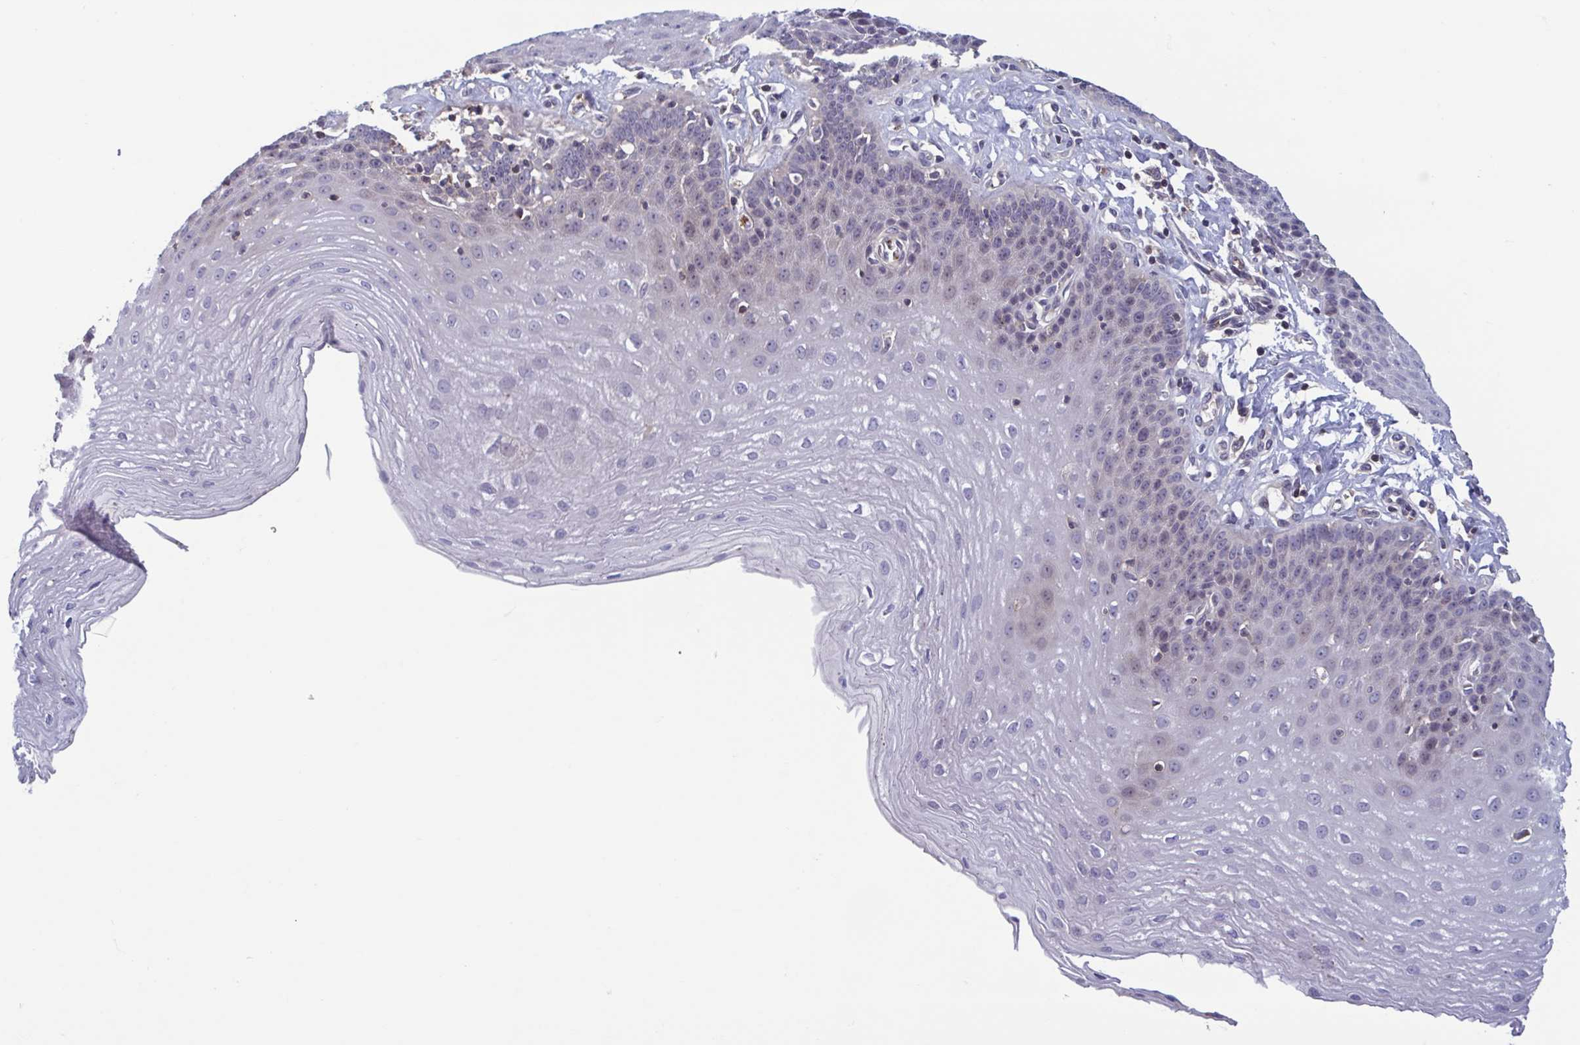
{"staining": {"intensity": "negative", "quantity": "none", "location": "none"}, "tissue": "esophagus", "cell_type": "Squamous epithelial cells", "image_type": "normal", "snomed": [{"axis": "morphology", "description": "Normal tissue, NOS"}, {"axis": "topography", "description": "Esophagus"}], "caption": "Immunohistochemical staining of unremarkable esophagus shows no significant staining in squamous epithelial cells.", "gene": "LRRC38", "patient": {"sex": "female", "age": 81}}